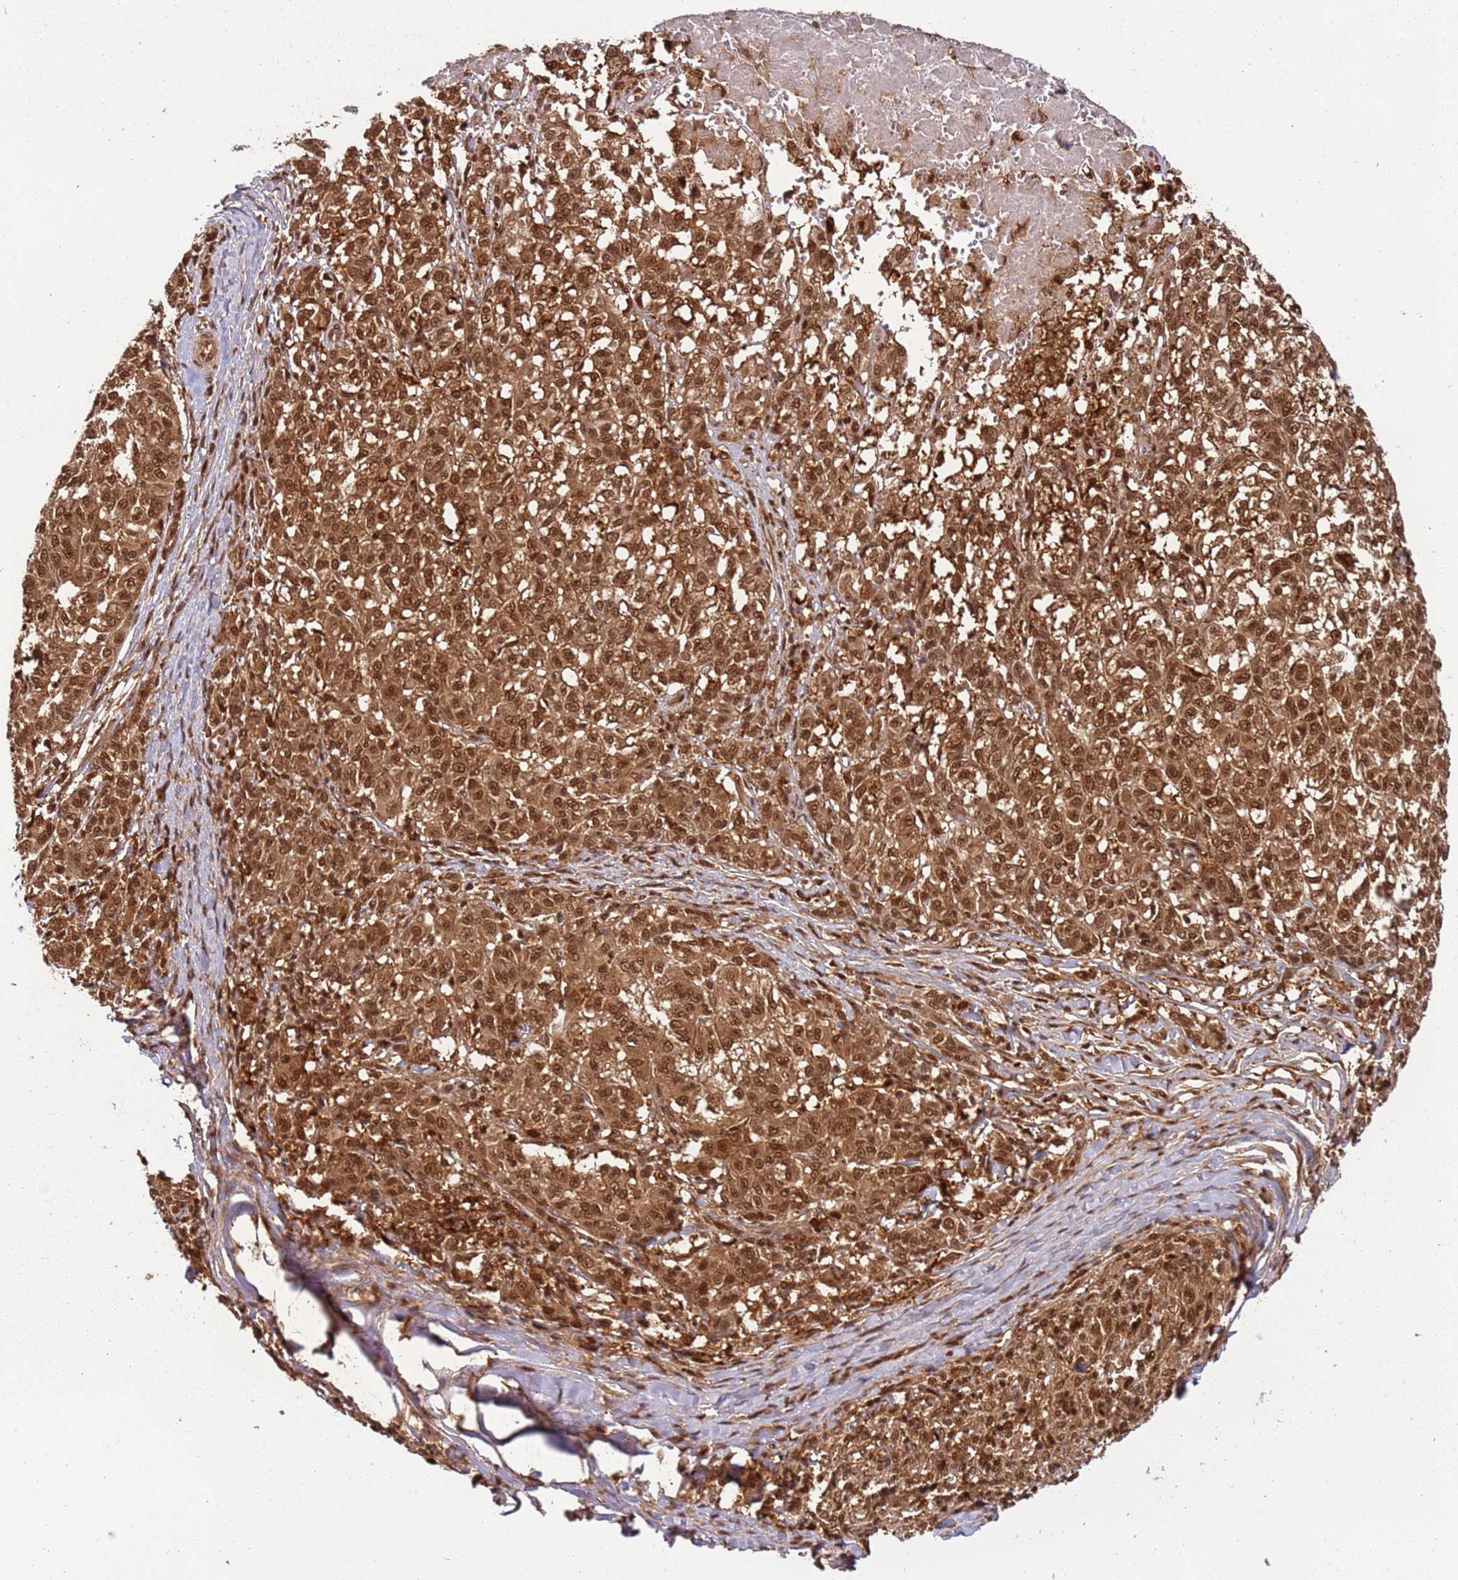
{"staining": {"intensity": "moderate", "quantity": ">75%", "location": "cytoplasmic/membranous,nuclear"}, "tissue": "melanoma", "cell_type": "Tumor cells", "image_type": "cancer", "snomed": [{"axis": "morphology", "description": "Malignant melanoma, NOS"}, {"axis": "topography", "description": "Skin"}], "caption": "Immunohistochemical staining of human melanoma exhibits medium levels of moderate cytoplasmic/membranous and nuclear expression in approximately >75% of tumor cells. Ihc stains the protein in brown and the nuclei are stained blue.", "gene": "PGLS", "patient": {"sex": "female", "age": 72}}